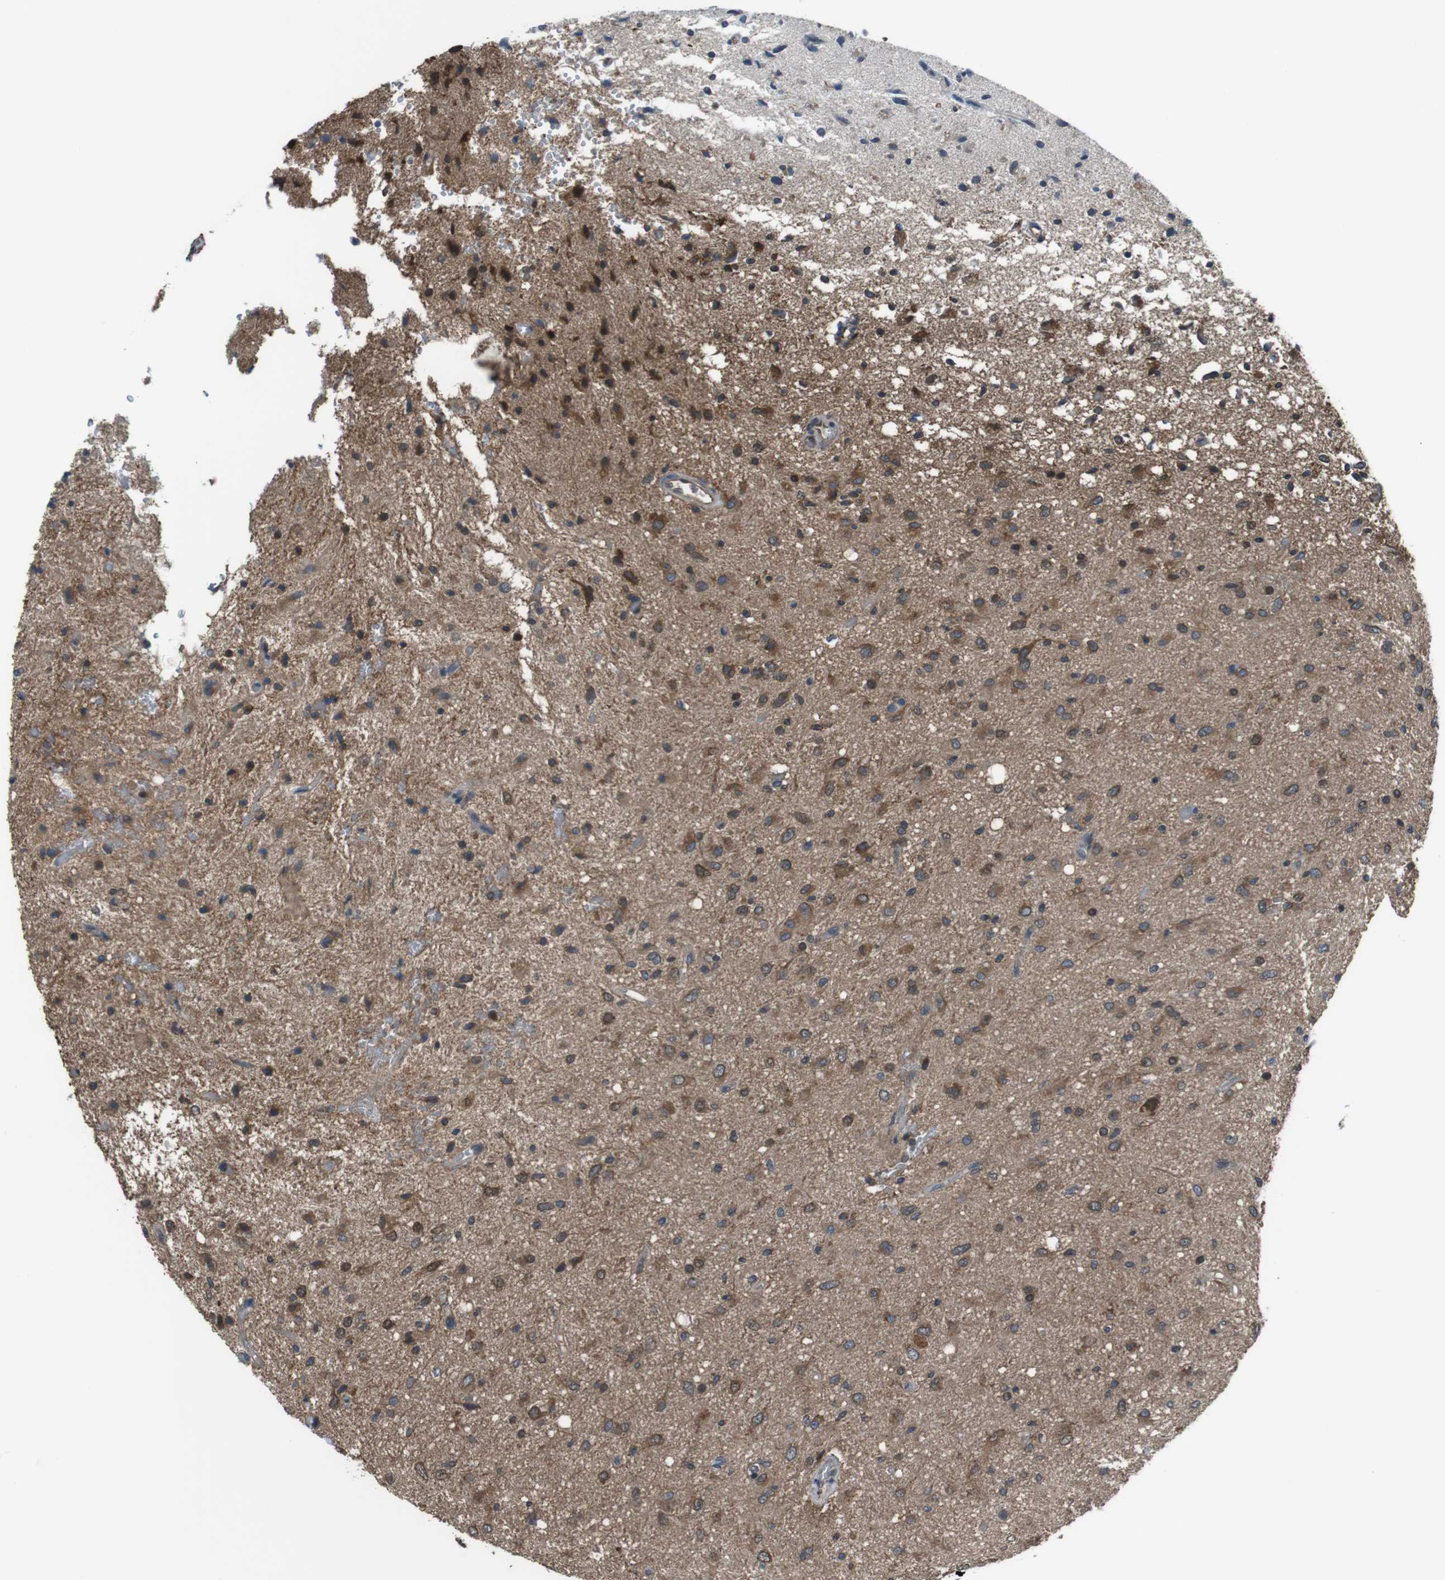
{"staining": {"intensity": "moderate", "quantity": ">75%", "location": "cytoplasmic/membranous"}, "tissue": "glioma", "cell_type": "Tumor cells", "image_type": "cancer", "snomed": [{"axis": "morphology", "description": "Glioma, malignant, Low grade"}, {"axis": "topography", "description": "Brain"}], "caption": "The histopathology image reveals a brown stain indicating the presence of a protein in the cytoplasmic/membranous of tumor cells in low-grade glioma (malignant).", "gene": "SSR3", "patient": {"sex": "male", "age": 77}}